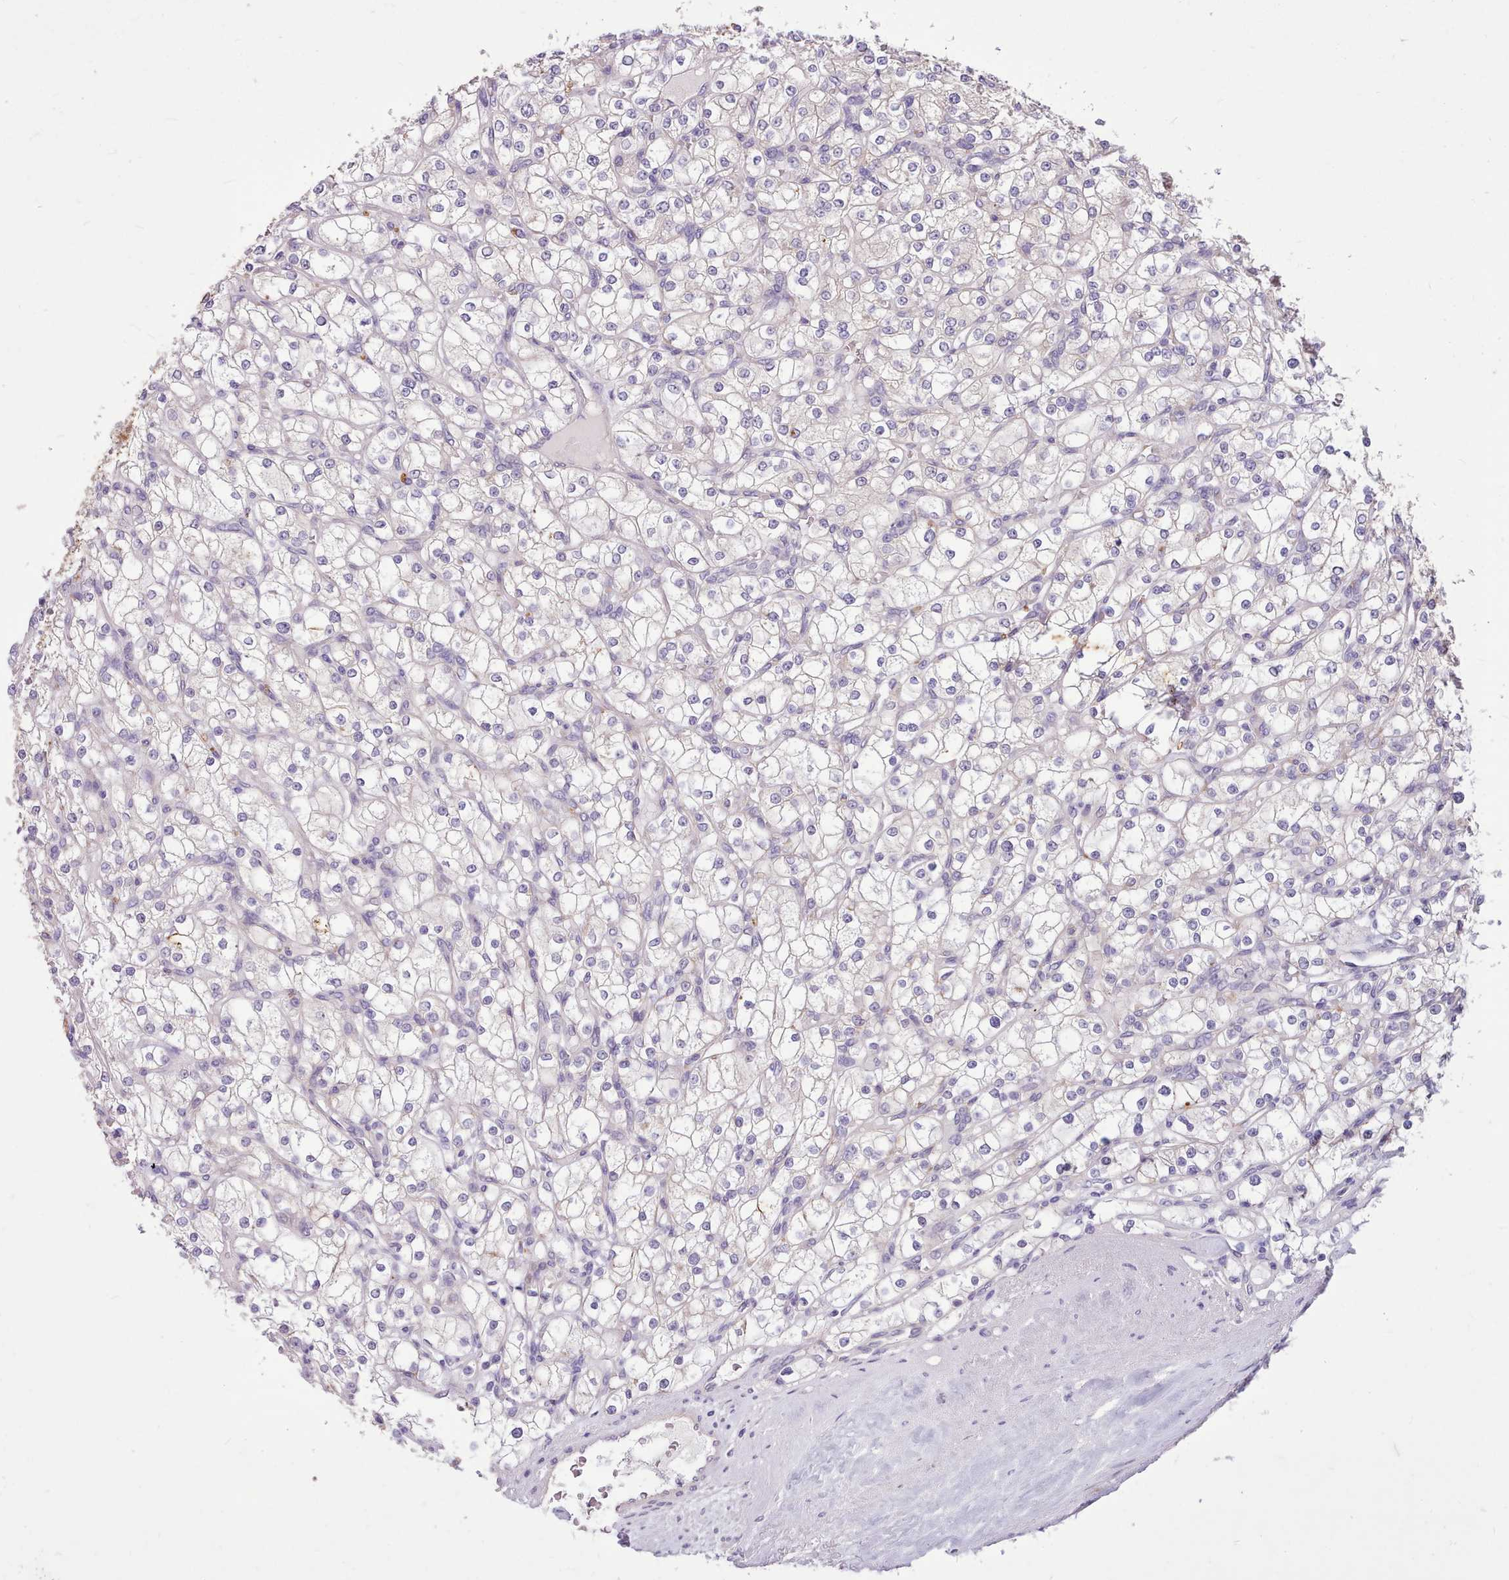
{"staining": {"intensity": "negative", "quantity": "none", "location": "none"}, "tissue": "renal cancer", "cell_type": "Tumor cells", "image_type": "cancer", "snomed": [{"axis": "morphology", "description": "Adenocarcinoma, NOS"}, {"axis": "topography", "description": "Kidney"}], "caption": "An immunohistochemistry image of adenocarcinoma (renal) is shown. There is no staining in tumor cells of adenocarcinoma (renal).", "gene": "ZNF607", "patient": {"sex": "male", "age": 80}}